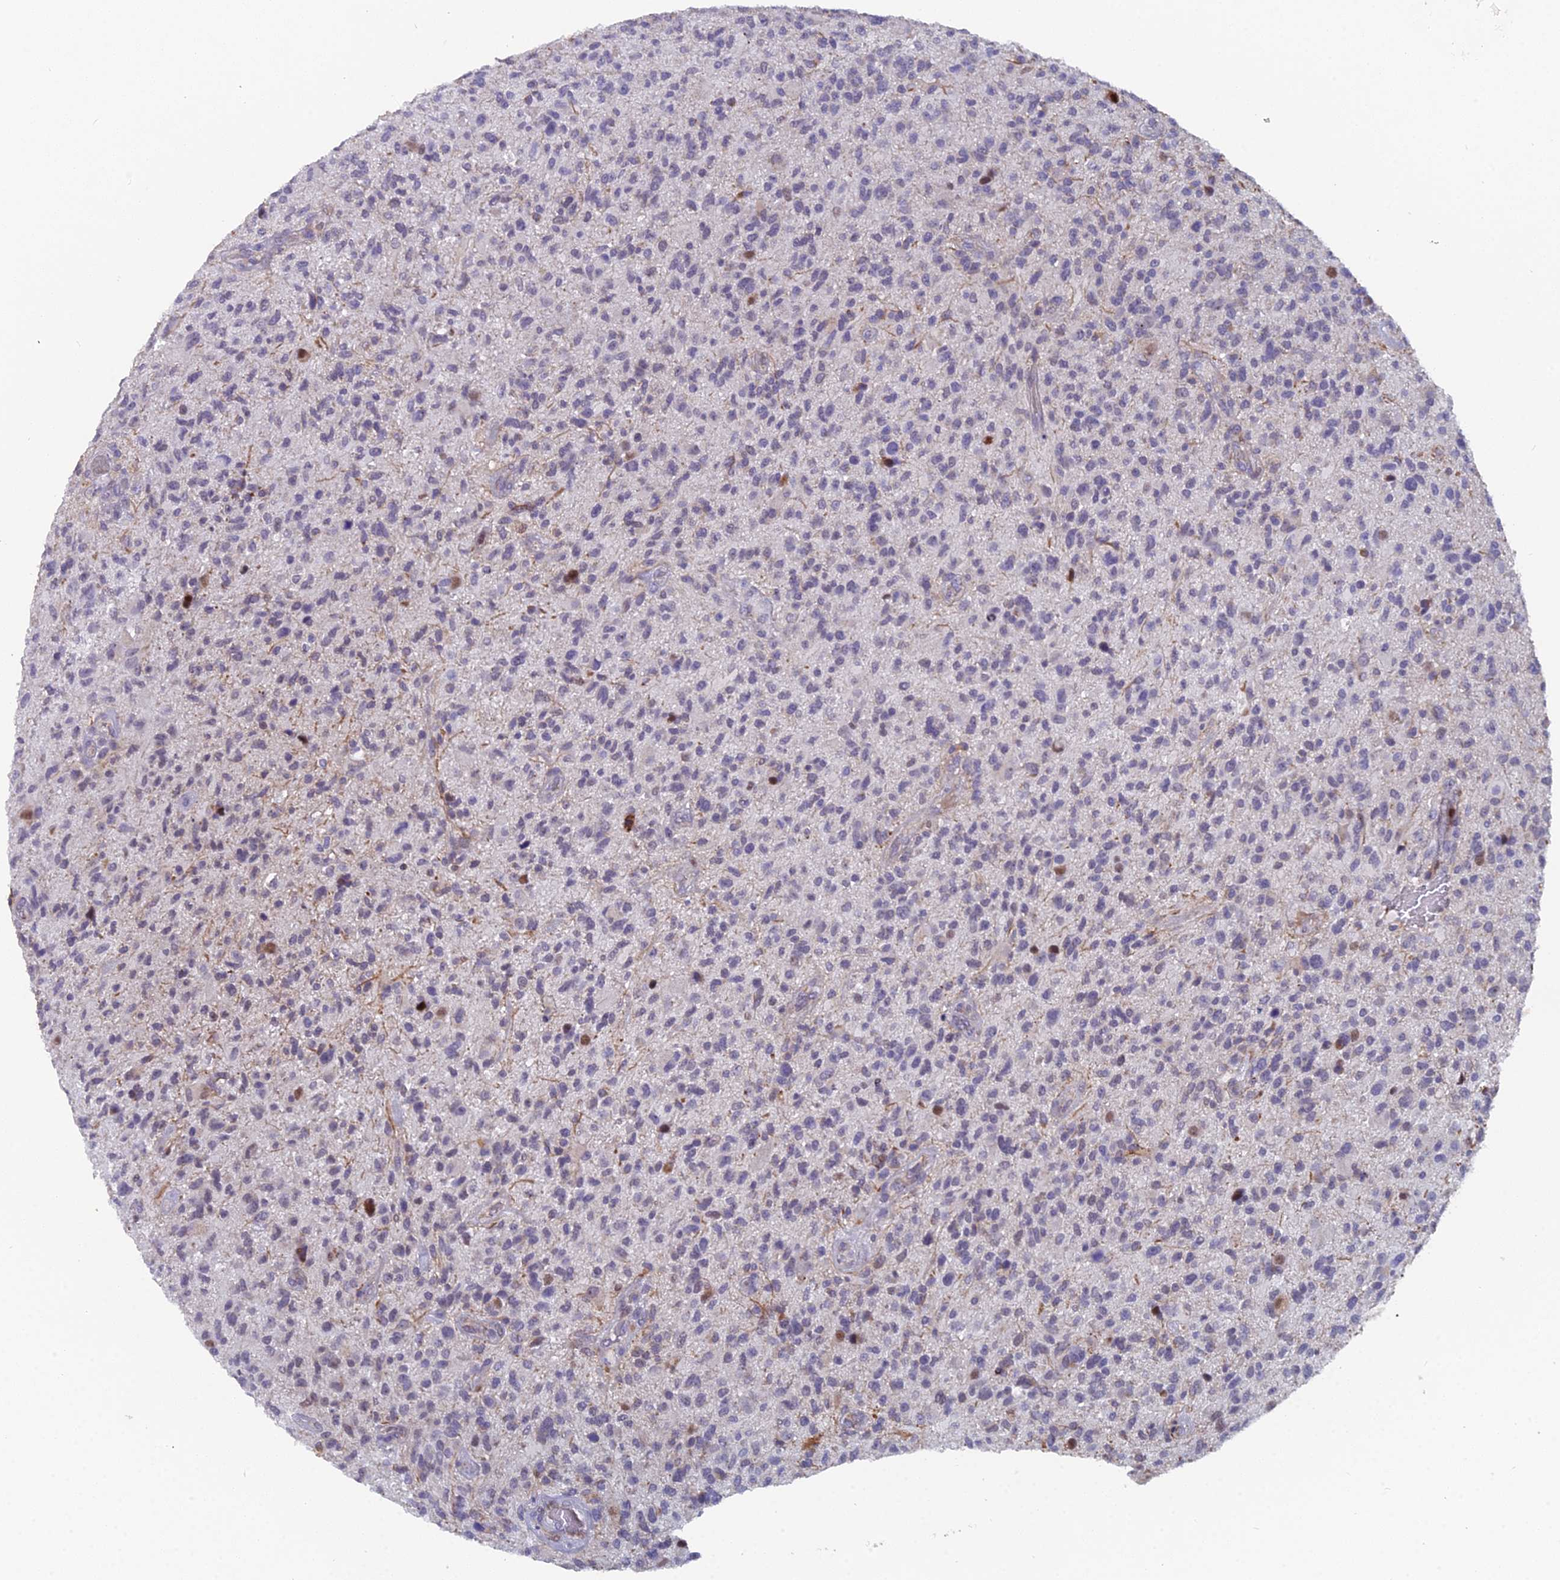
{"staining": {"intensity": "negative", "quantity": "none", "location": "none"}, "tissue": "glioma", "cell_type": "Tumor cells", "image_type": "cancer", "snomed": [{"axis": "morphology", "description": "Glioma, malignant, High grade"}, {"axis": "topography", "description": "Brain"}], "caption": "This photomicrograph is of glioma stained with IHC to label a protein in brown with the nuclei are counter-stained blue. There is no positivity in tumor cells.", "gene": "XKR9", "patient": {"sex": "male", "age": 47}}